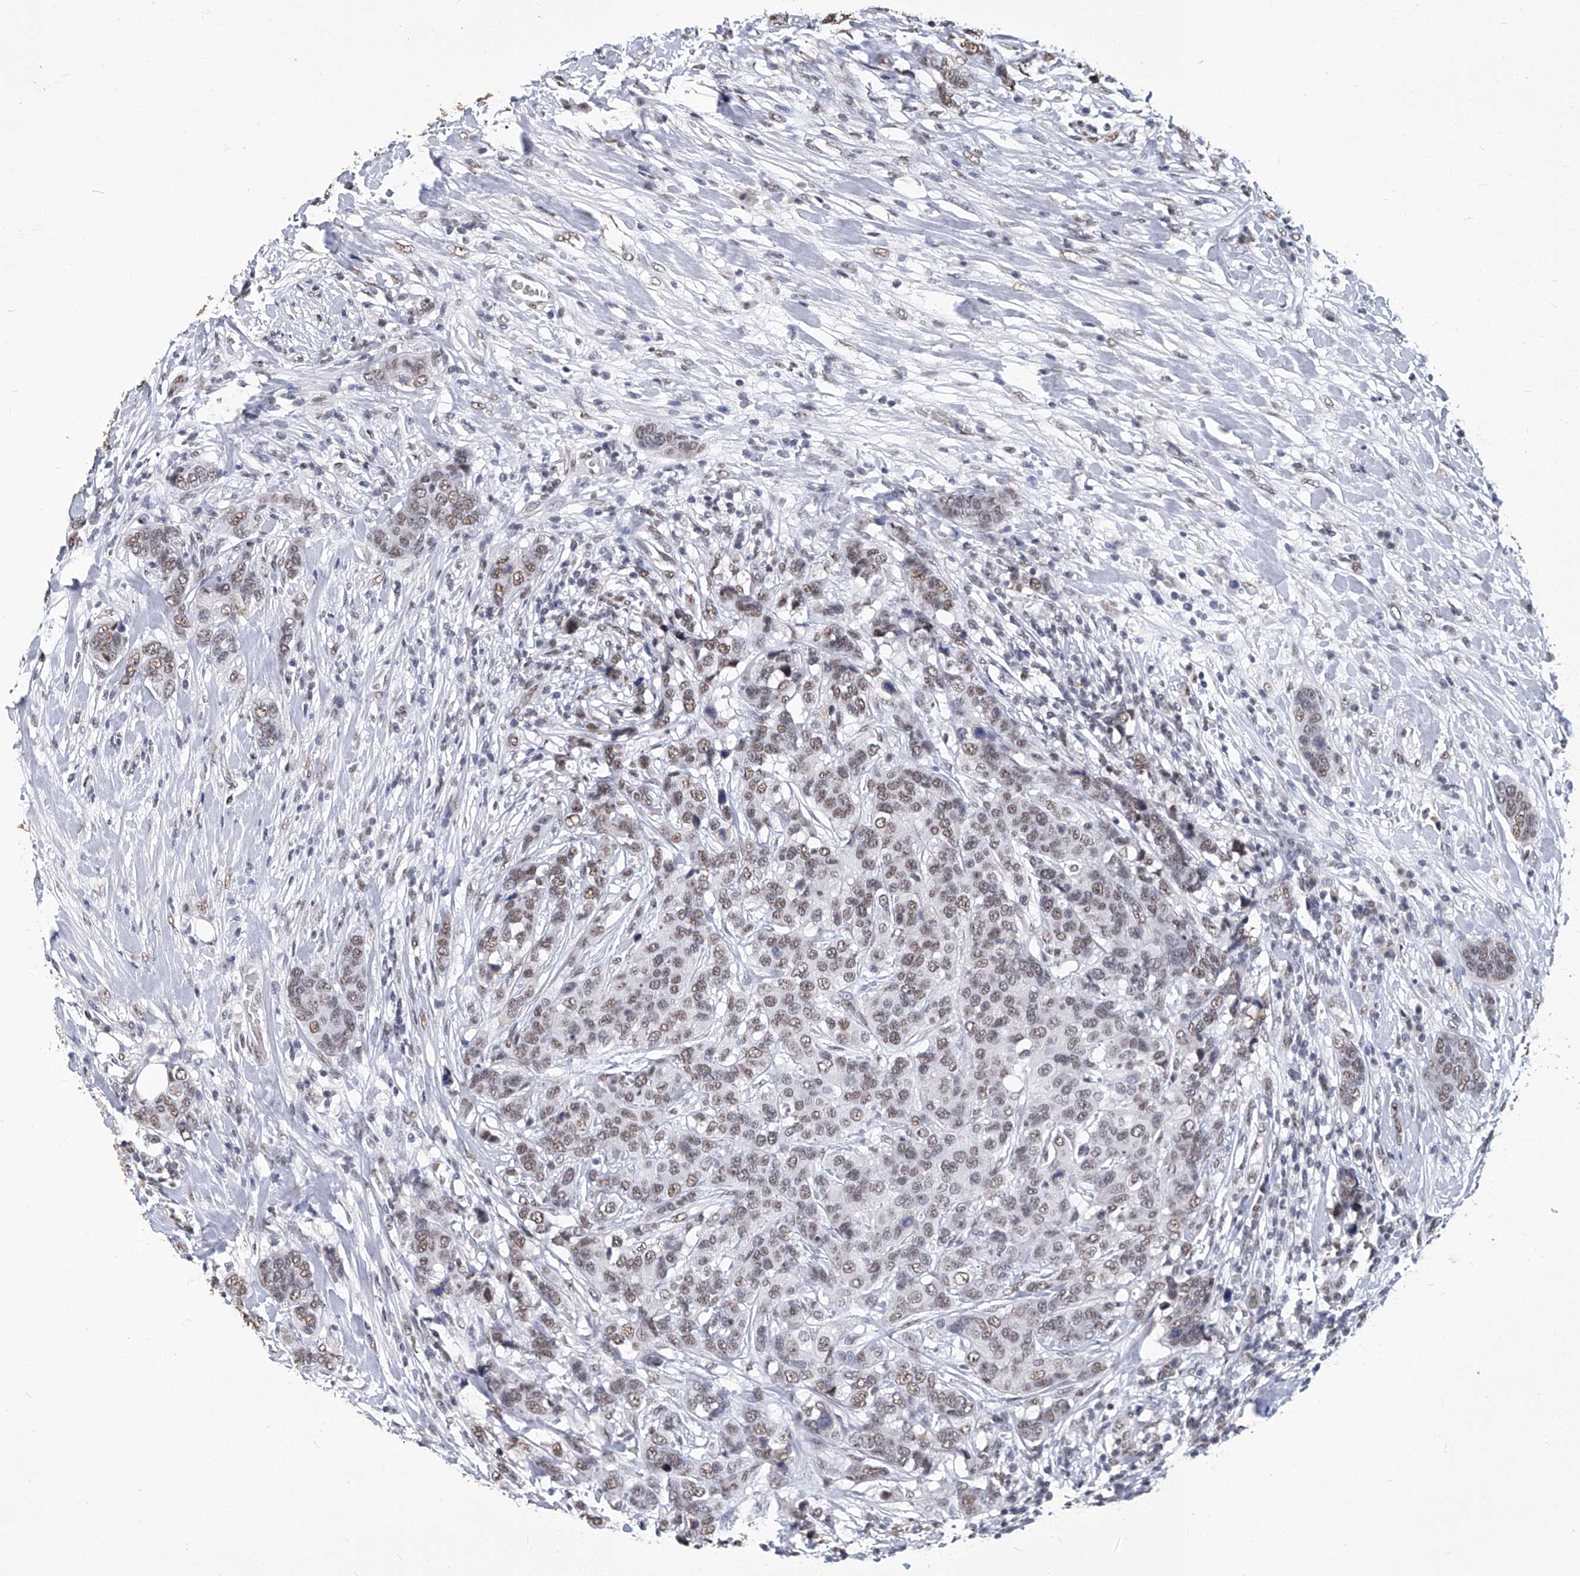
{"staining": {"intensity": "moderate", "quantity": ">75%", "location": "nuclear"}, "tissue": "breast cancer", "cell_type": "Tumor cells", "image_type": "cancer", "snomed": [{"axis": "morphology", "description": "Lobular carcinoma"}, {"axis": "topography", "description": "Breast"}], "caption": "Immunohistochemical staining of human breast cancer (lobular carcinoma) demonstrates moderate nuclear protein positivity in about >75% of tumor cells.", "gene": "HBP1", "patient": {"sex": "female", "age": 59}}